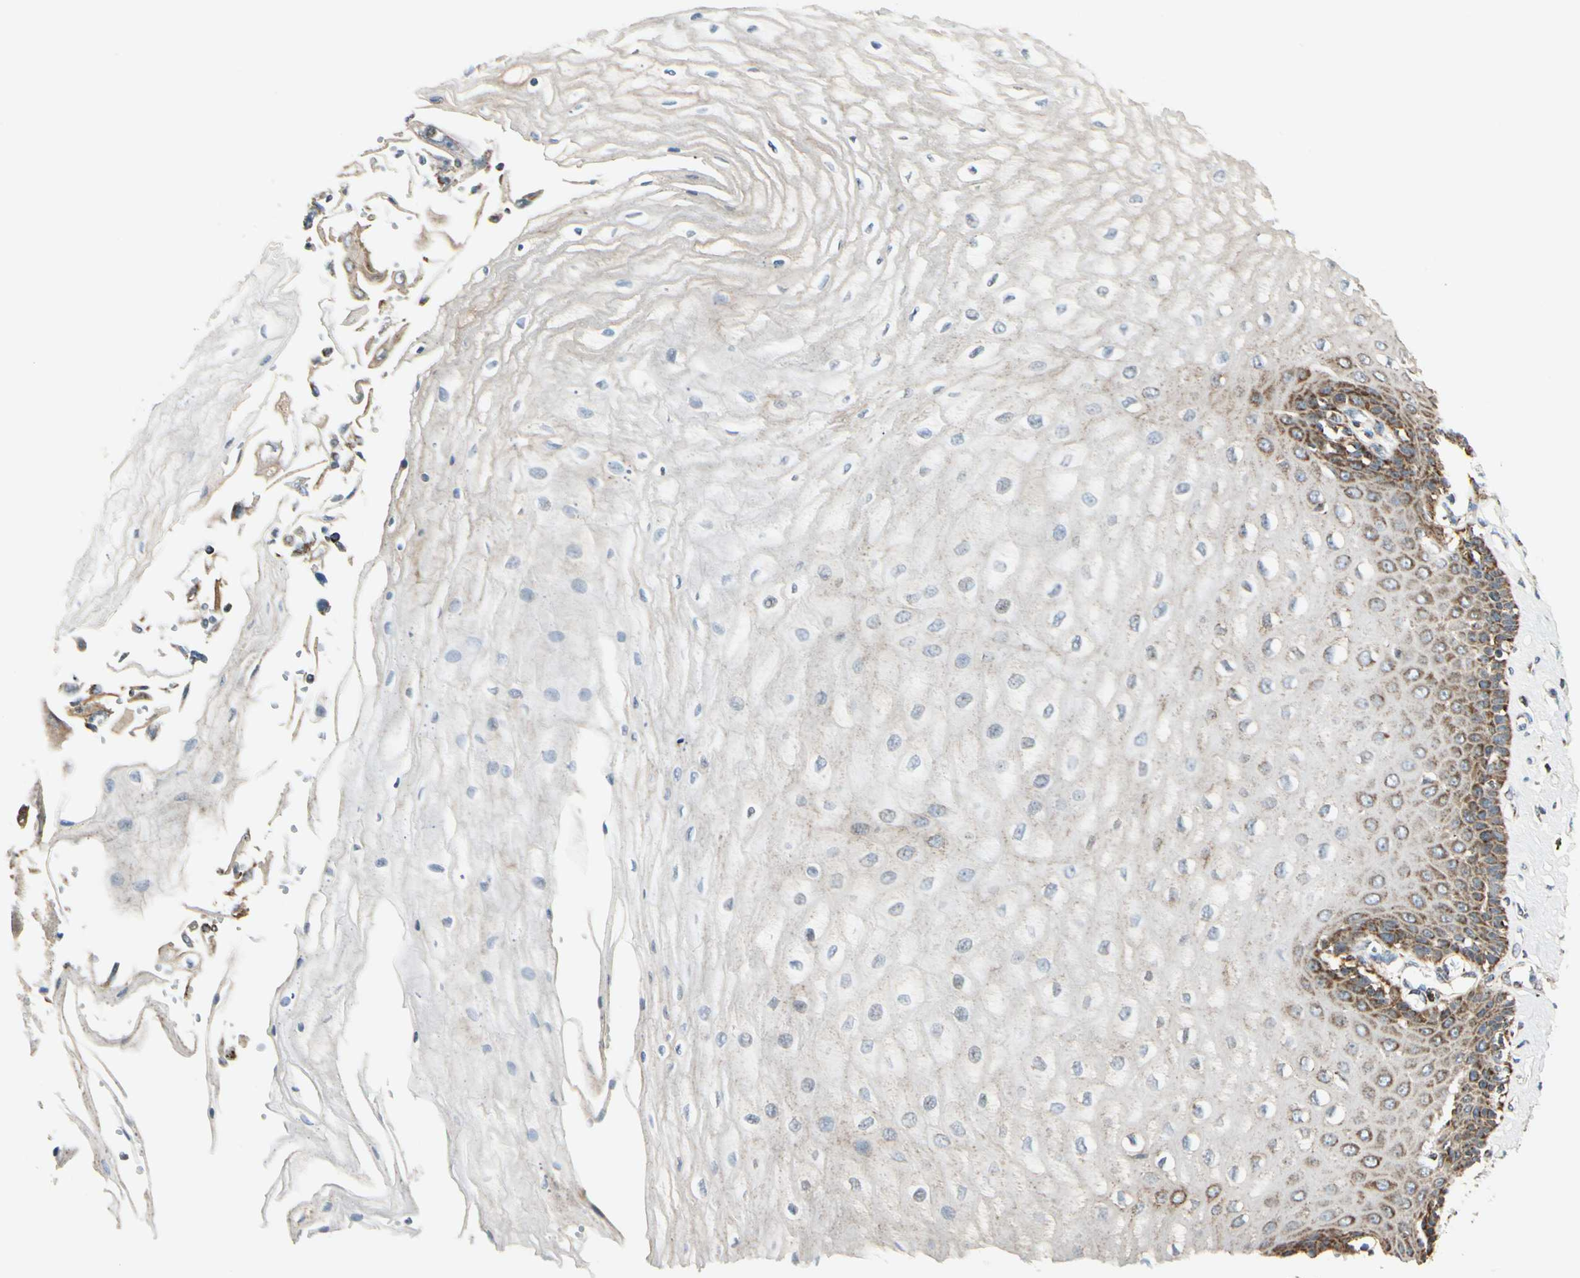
{"staining": {"intensity": "moderate", "quantity": "25%-75%", "location": "cytoplasmic/membranous"}, "tissue": "esophagus", "cell_type": "Squamous epithelial cells", "image_type": "normal", "snomed": [{"axis": "morphology", "description": "Normal tissue, NOS"}, {"axis": "topography", "description": "Esophagus"}], "caption": "IHC histopathology image of unremarkable esophagus stained for a protein (brown), which demonstrates medium levels of moderate cytoplasmic/membranous expression in about 25%-75% of squamous epithelial cells.", "gene": "ANKS6", "patient": {"sex": "male", "age": 65}}